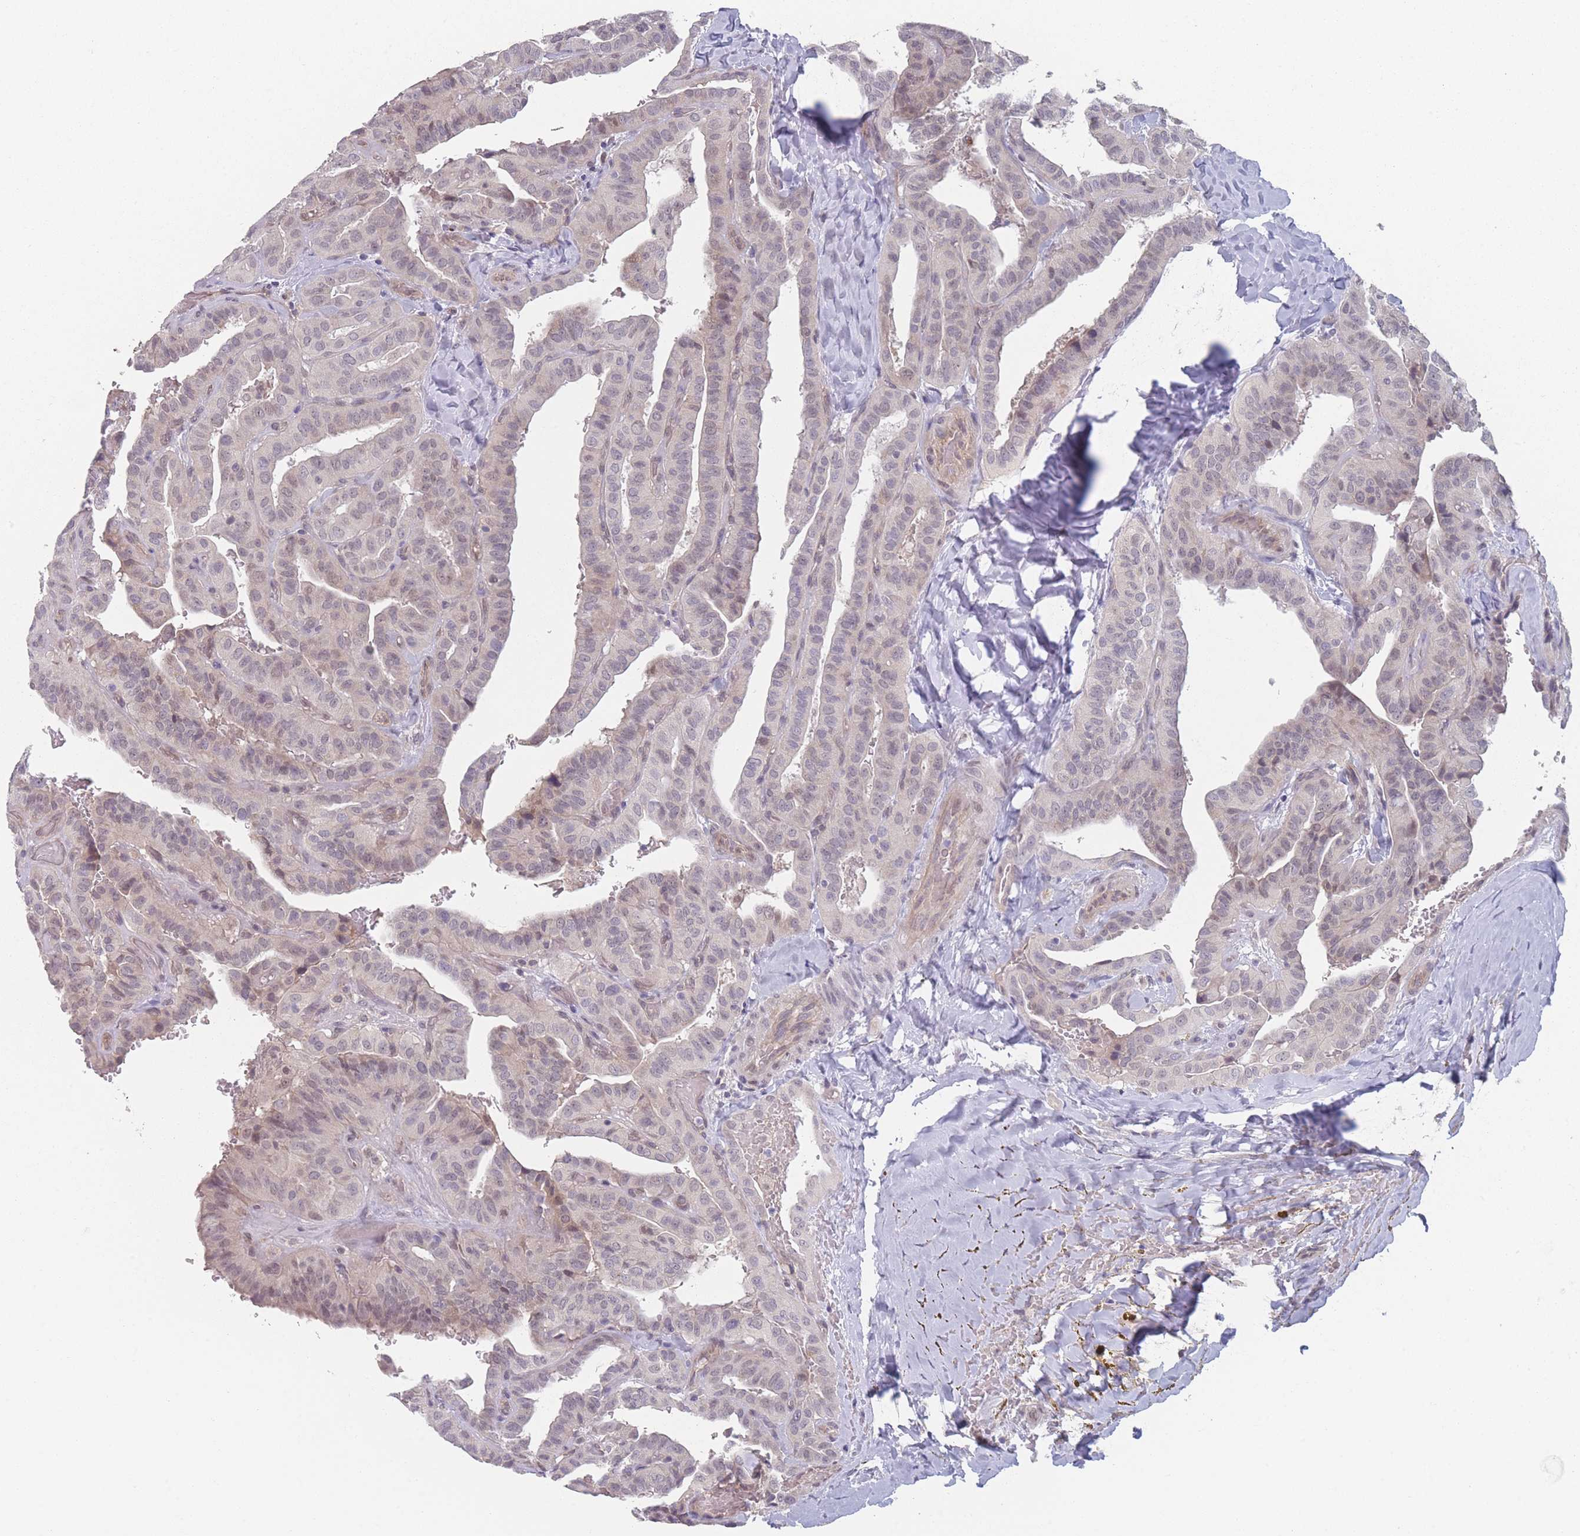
{"staining": {"intensity": "negative", "quantity": "none", "location": "none"}, "tissue": "thyroid cancer", "cell_type": "Tumor cells", "image_type": "cancer", "snomed": [{"axis": "morphology", "description": "Papillary adenocarcinoma, NOS"}, {"axis": "topography", "description": "Thyroid gland"}], "caption": "DAB immunohistochemical staining of human papillary adenocarcinoma (thyroid) reveals no significant positivity in tumor cells.", "gene": "ANKRD10", "patient": {"sex": "male", "age": 77}}